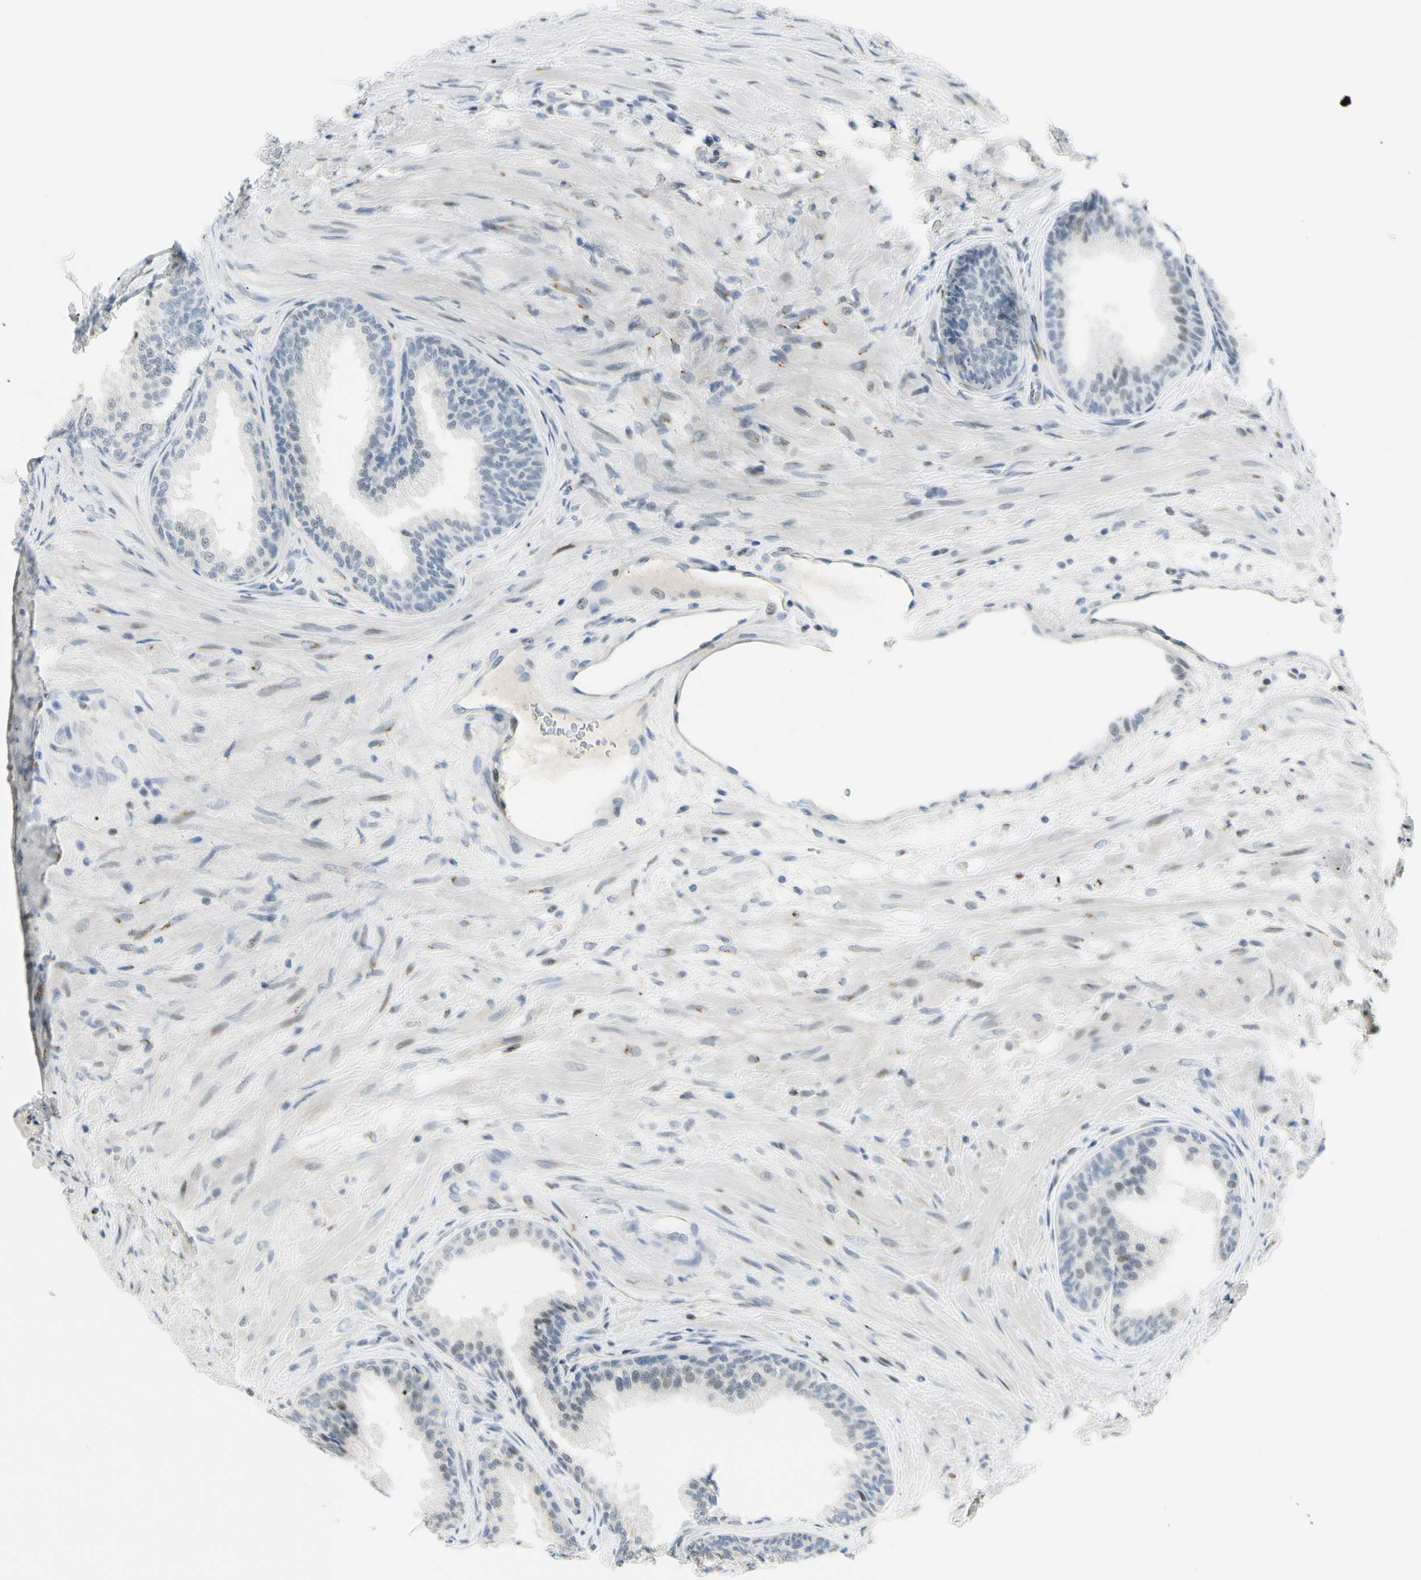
{"staining": {"intensity": "negative", "quantity": "none", "location": "none"}, "tissue": "prostate", "cell_type": "Glandular cells", "image_type": "normal", "snomed": [{"axis": "morphology", "description": "Normal tissue, NOS"}, {"axis": "topography", "description": "Prostate"}], "caption": "Protein analysis of benign prostate exhibits no significant expression in glandular cells. Brightfield microscopy of IHC stained with DAB (brown) and hematoxylin (blue), captured at high magnification.", "gene": "B4GALNT1", "patient": {"sex": "male", "age": 76}}